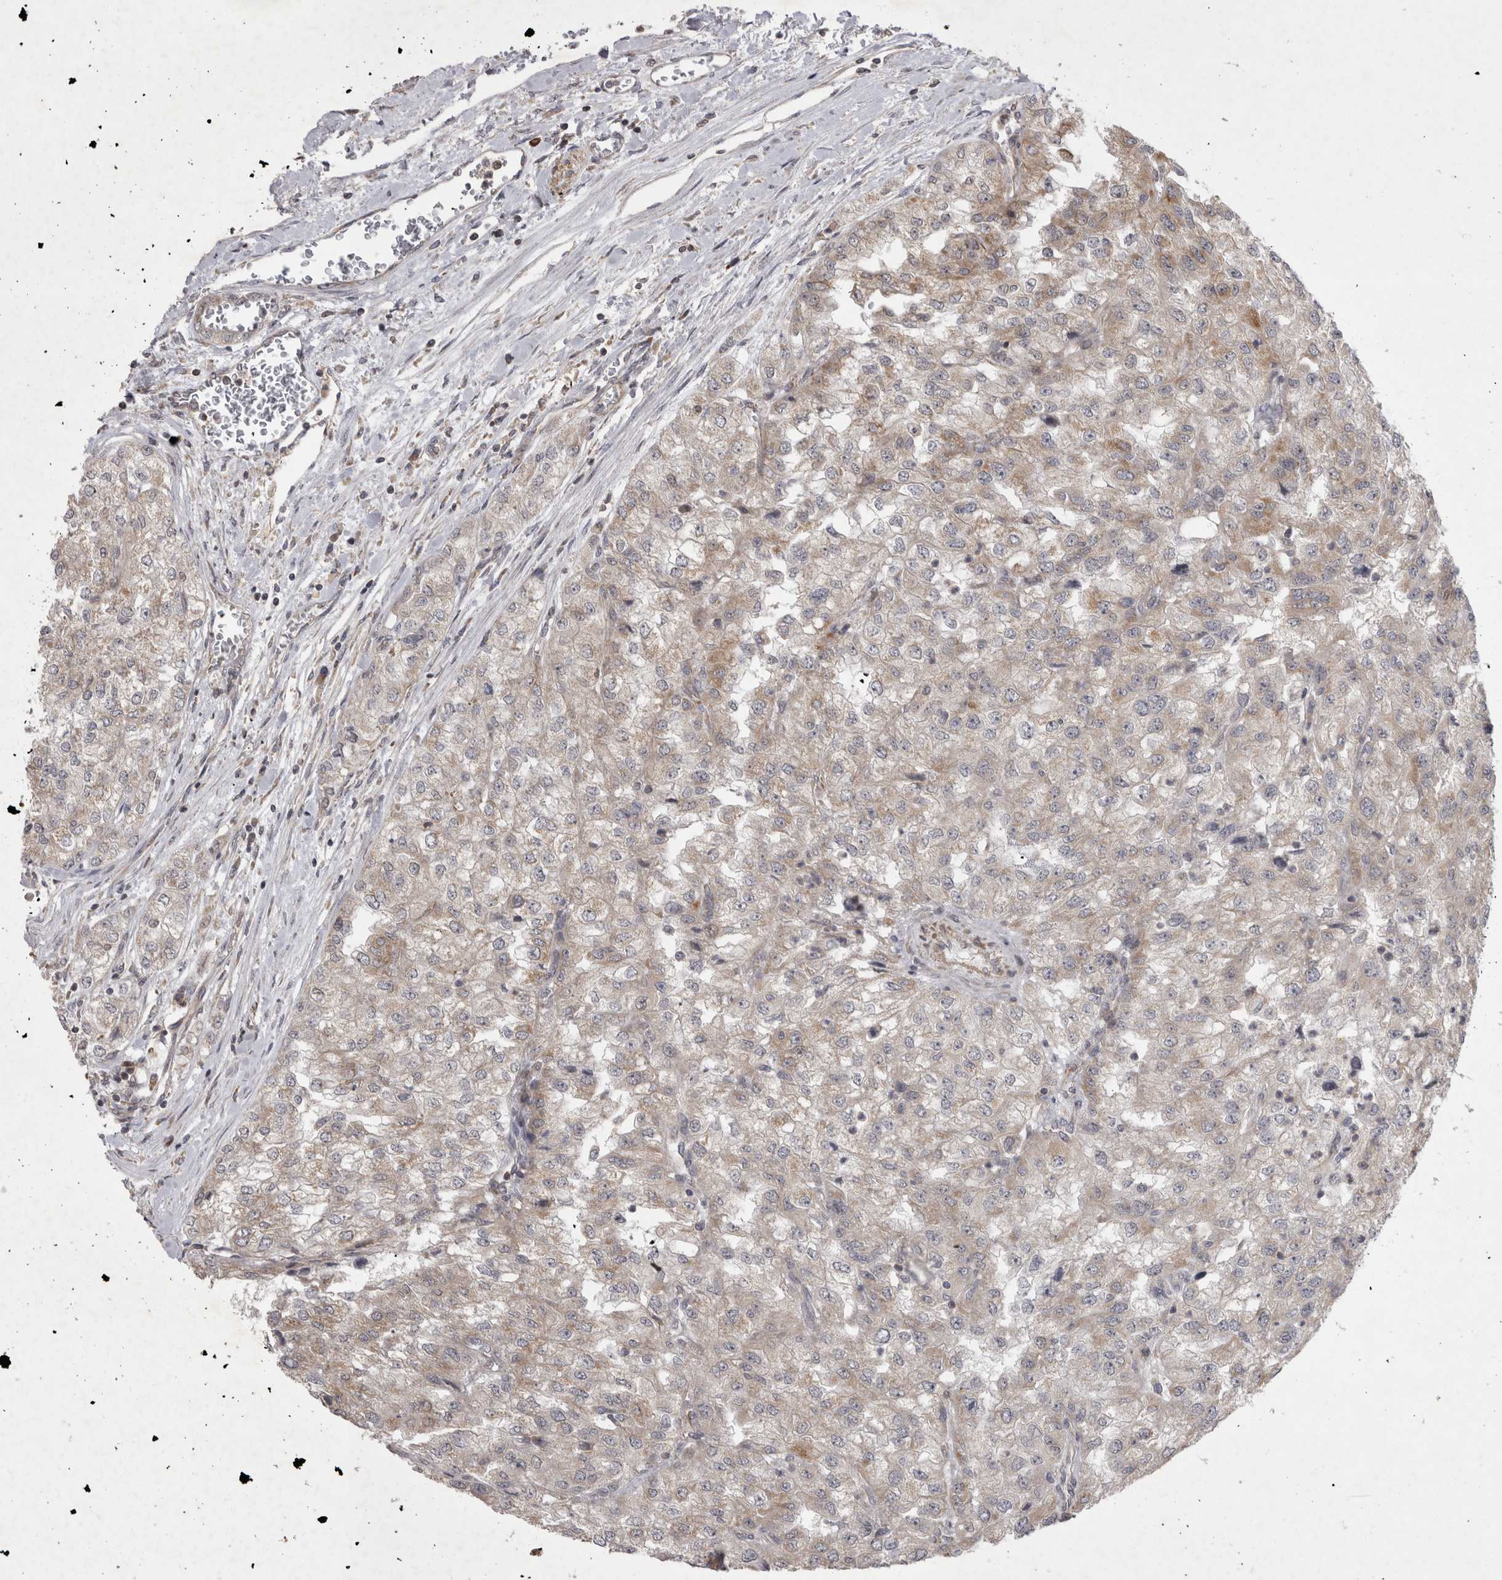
{"staining": {"intensity": "weak", "quantity": "<25%", "location": "cytoplasmic/membranous"}, "tissue": "renal cancer", "cell_type": "Tumor cells", "image_type": "cancer", "snomed": [{"axis": "morphology", "description": "Adenocarcinoma, NOS"}, {"axis": "topography", "description": "Kidney"}], "caption": "A micrograph of renal adenocarcinoma stained for a protein exhibits no brown staining in tumor cells.", "gene": "TSPOAP1", "patient": {"sex": "female", "age": 54}}